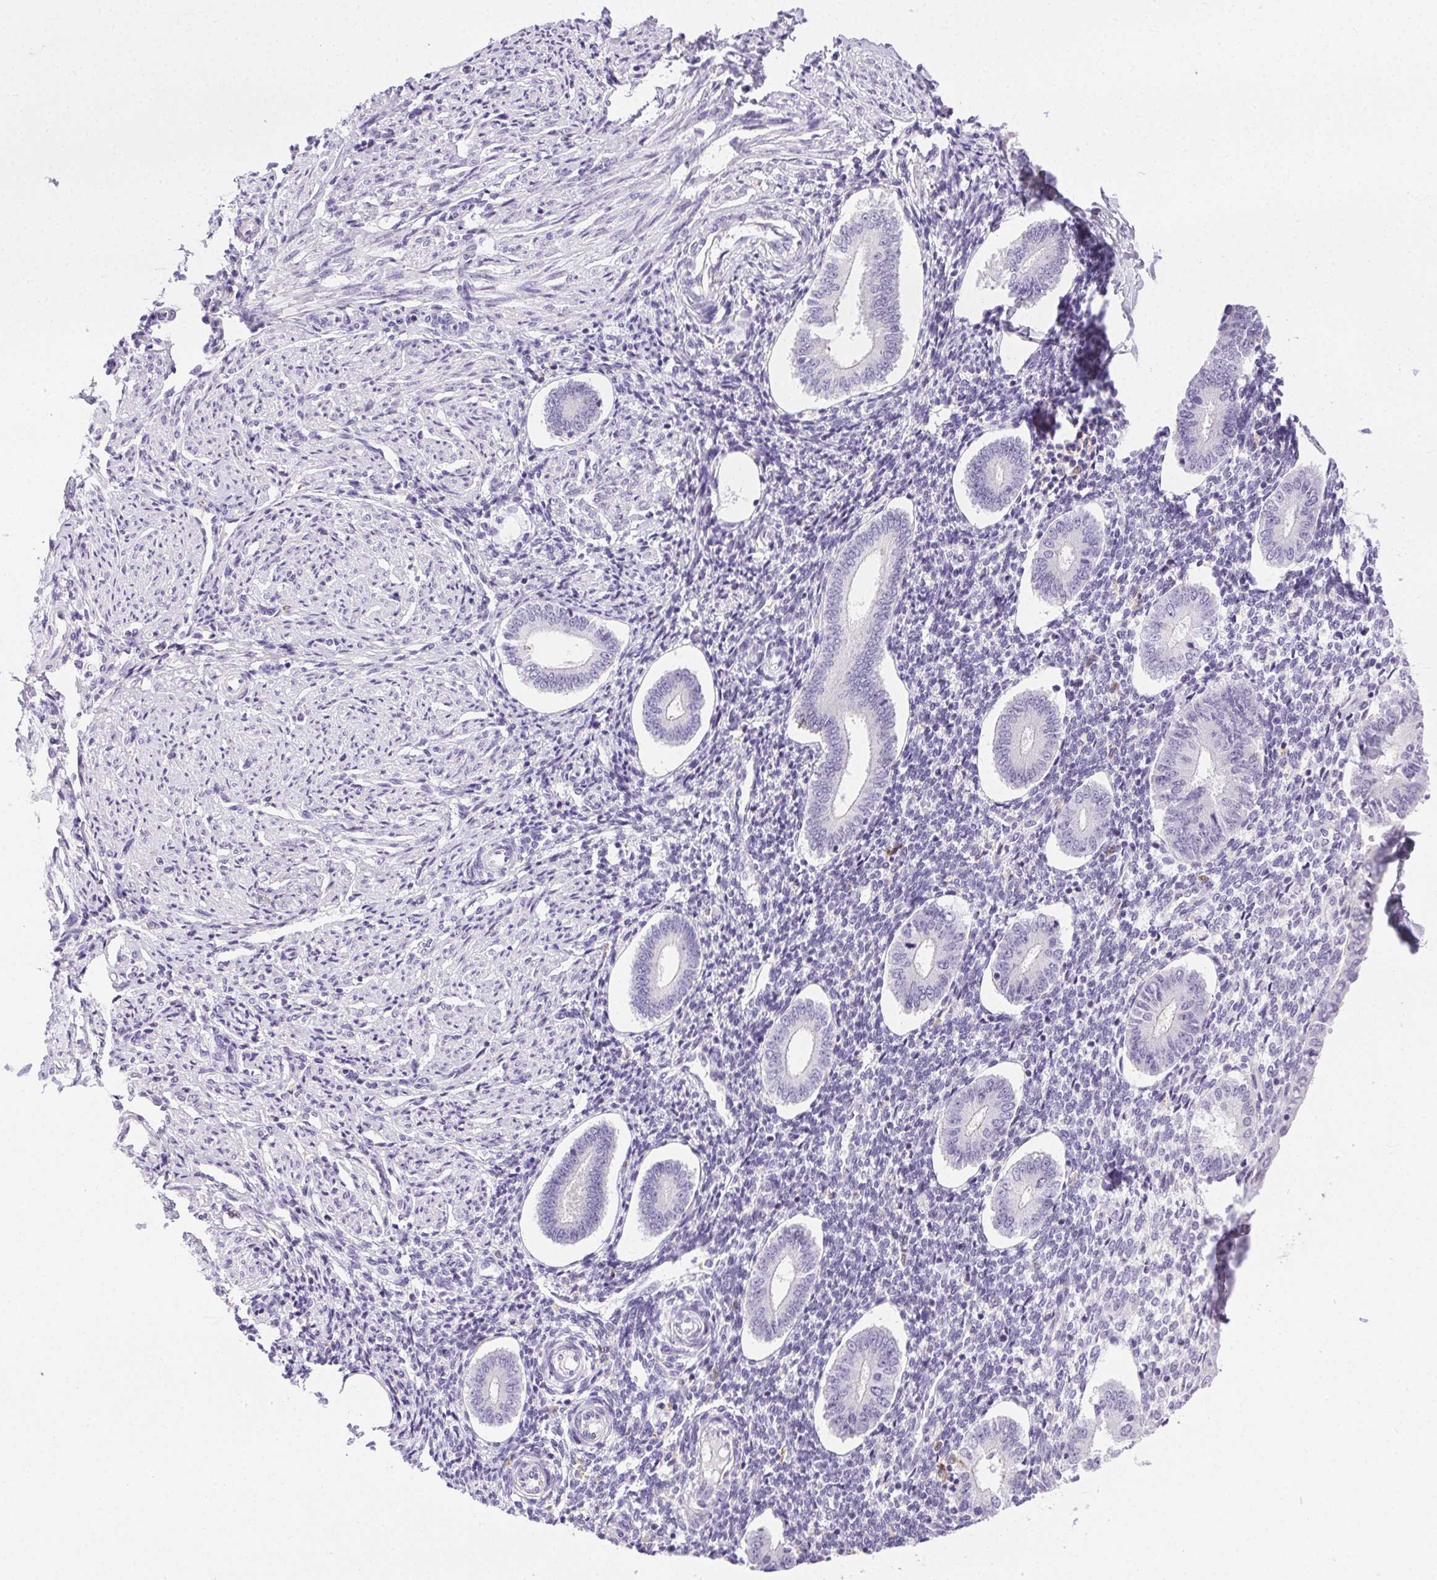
{"staining": {"intensity": "negative", "quantity": "none", "location": "none"}, "tissue": "endometrium", "cell_type": "Cells in endometrial stroma", "image_type": "normal", "snomed": [{"axis": "morphology", "description": "Normal tissue, NOS"}, {"axis": "topography", "description": "Endometrium"}], "caption": "Micrograph shows no significant protein staining in cells in endometrial stroma of normal endometrium. Brightfield microscopy of immunohistochemistry (IHC) stained with DAB (brown) and hematoxylin (blue), captured at high magnification.", "gene": "C20orf85", "patient": {"sex": "female", "age": 40}}